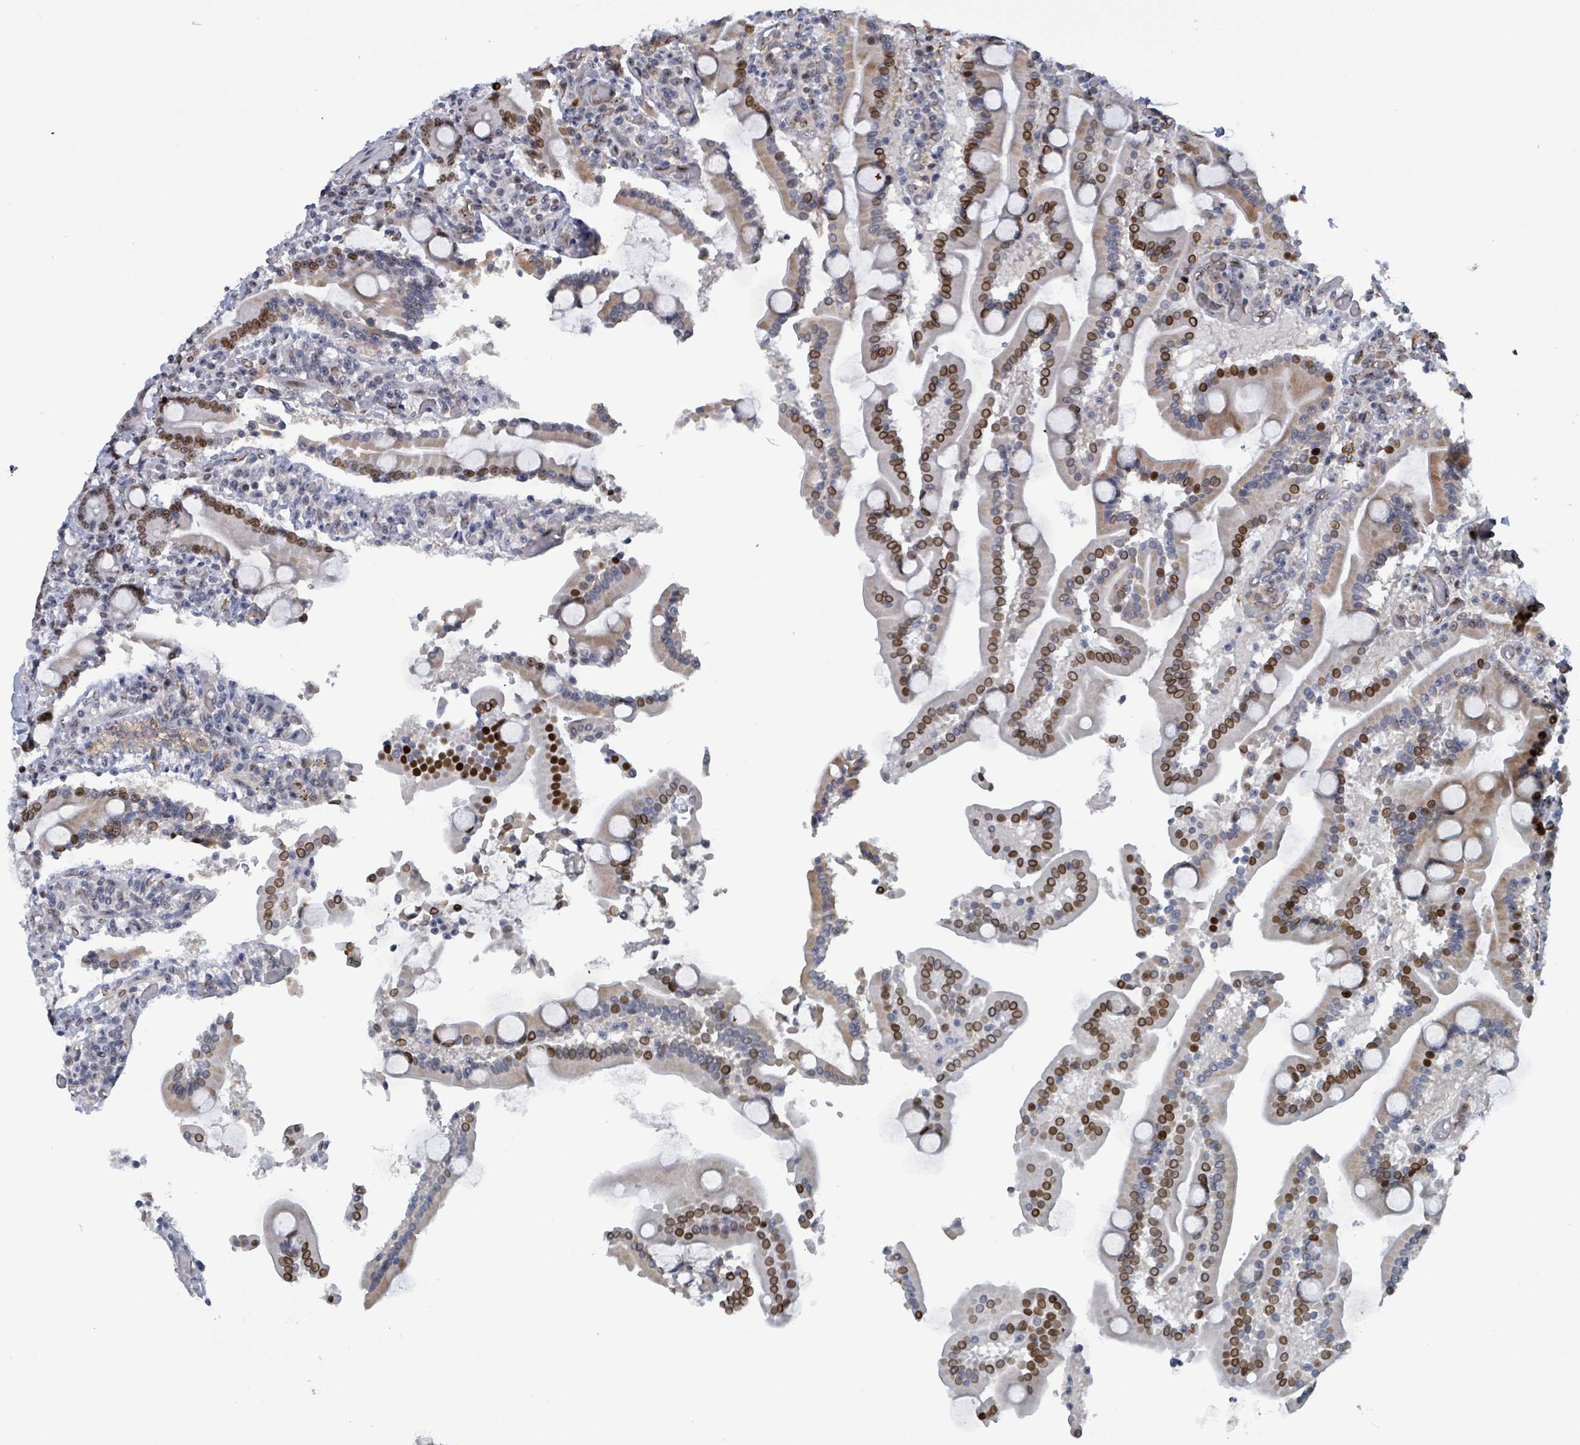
{"staining": {"intensity": "moderate", "quantity": ">75%", "location": "cytoplasmic/membranous,nuclear"}, "tissue": "duodenum", "cell_type": "Glandular cells", "image_type": "normal", "snomed": [{"axis": "morphology", "description": "Normal tissue, NOS"}, {"axis": "topography", "description": "Duodenum"}], "caption": "Glandular cells show medium levels of moderate cytoplasmic/membranous,nuclear staining in approximately >75% of cells in unremarkable duodenum.", "gene": "RRN3", "patient": {"sex": "male", "age": 55}}